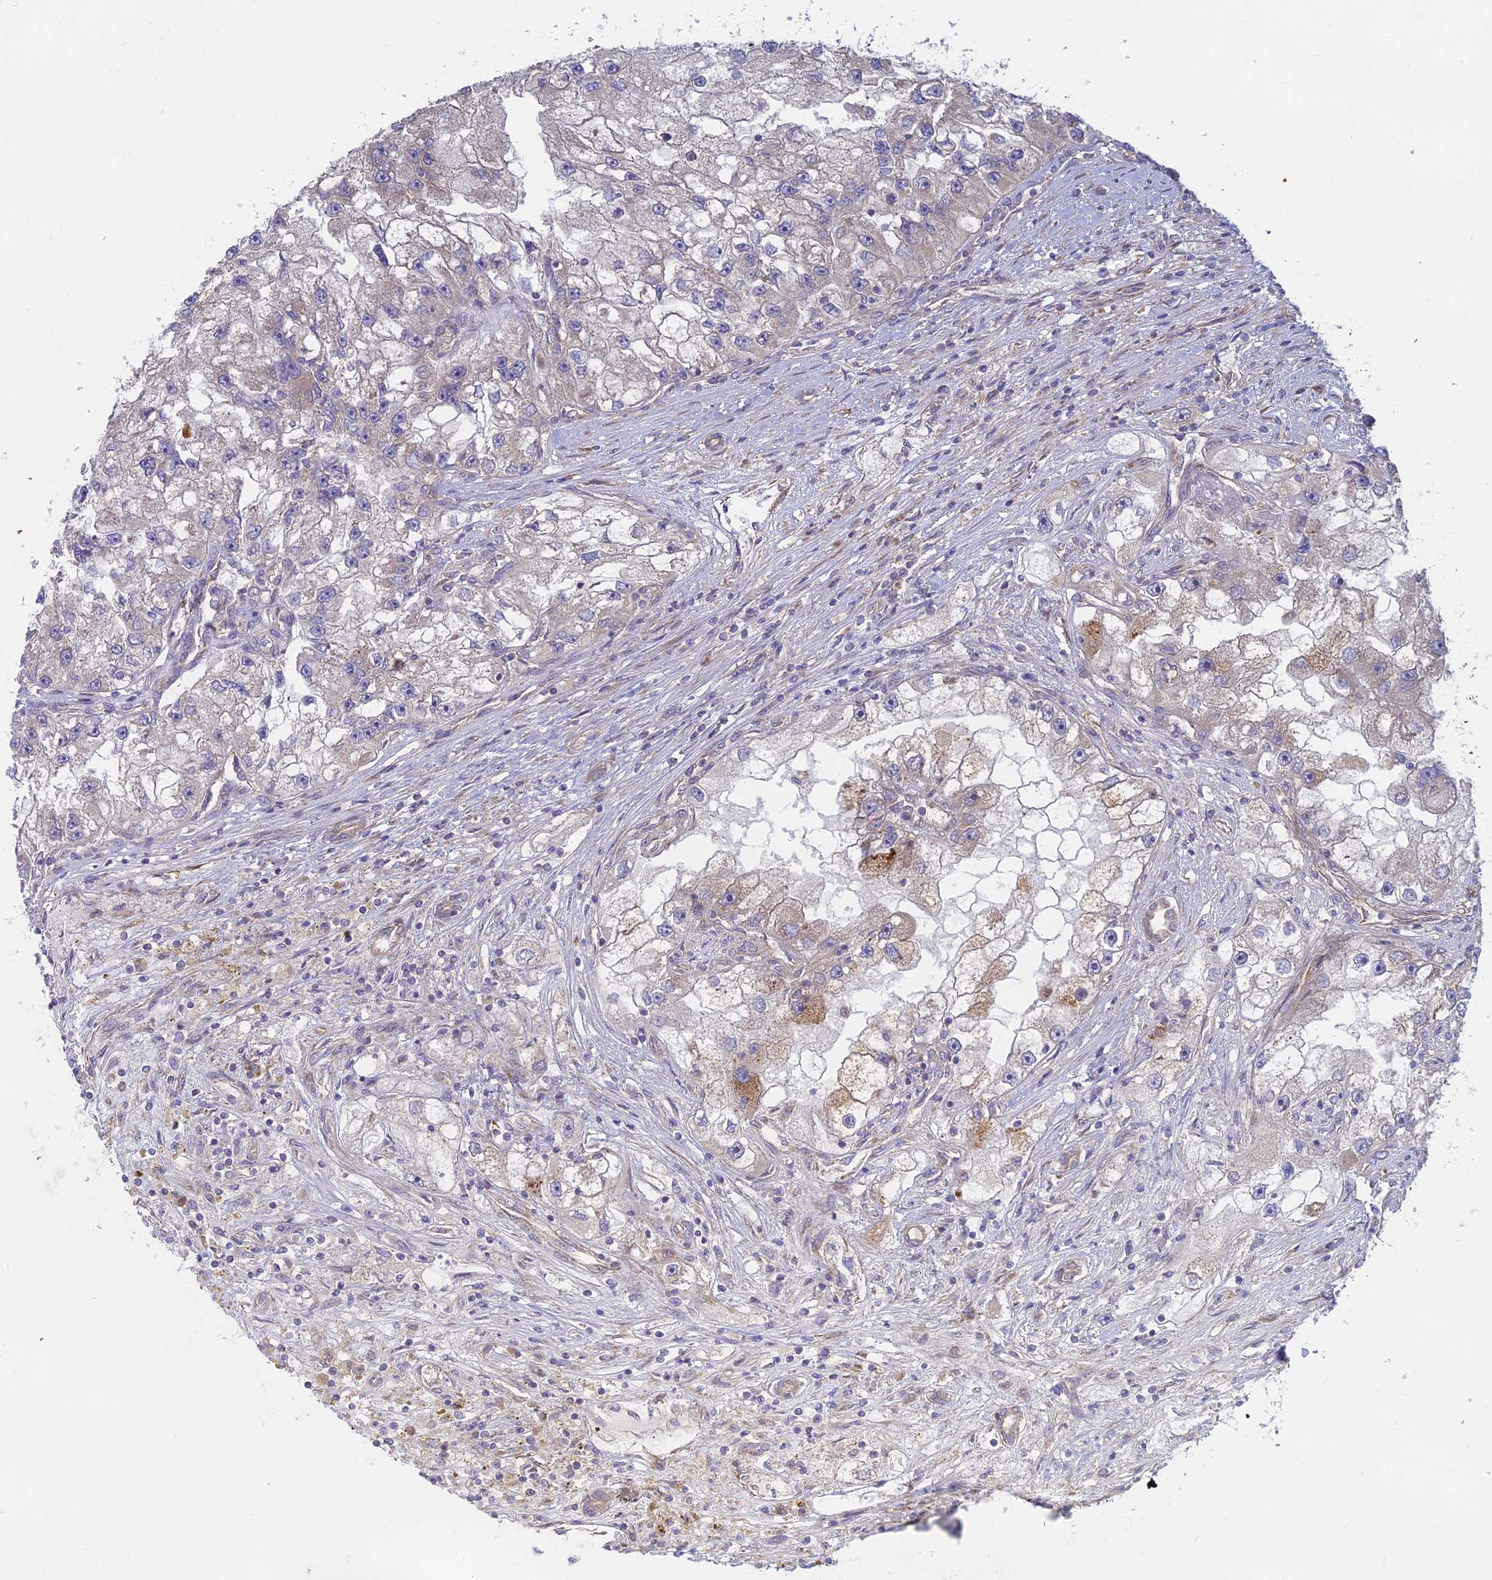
{"staining": {"intensity": "moderate", "quantity": "<25%", "location": "cytoplasmic/membranous"}, "tissue": "renal cancer", "cell_type": "Tumor cells", "image_type": "cancer", "snomed": [{"axis": "morphology", "description": "Adenocarcinoma, NOS"}, {"axis": "topography", "description": "Kidney"}], "caption": "Protein staining exhibits moderate cytoplasmic/membranous staining in approximately <25% of tumor cells in adenocarcinoma (renal).", "gene": "INCA1", "patient": {"sex": "male", "age": 63}}